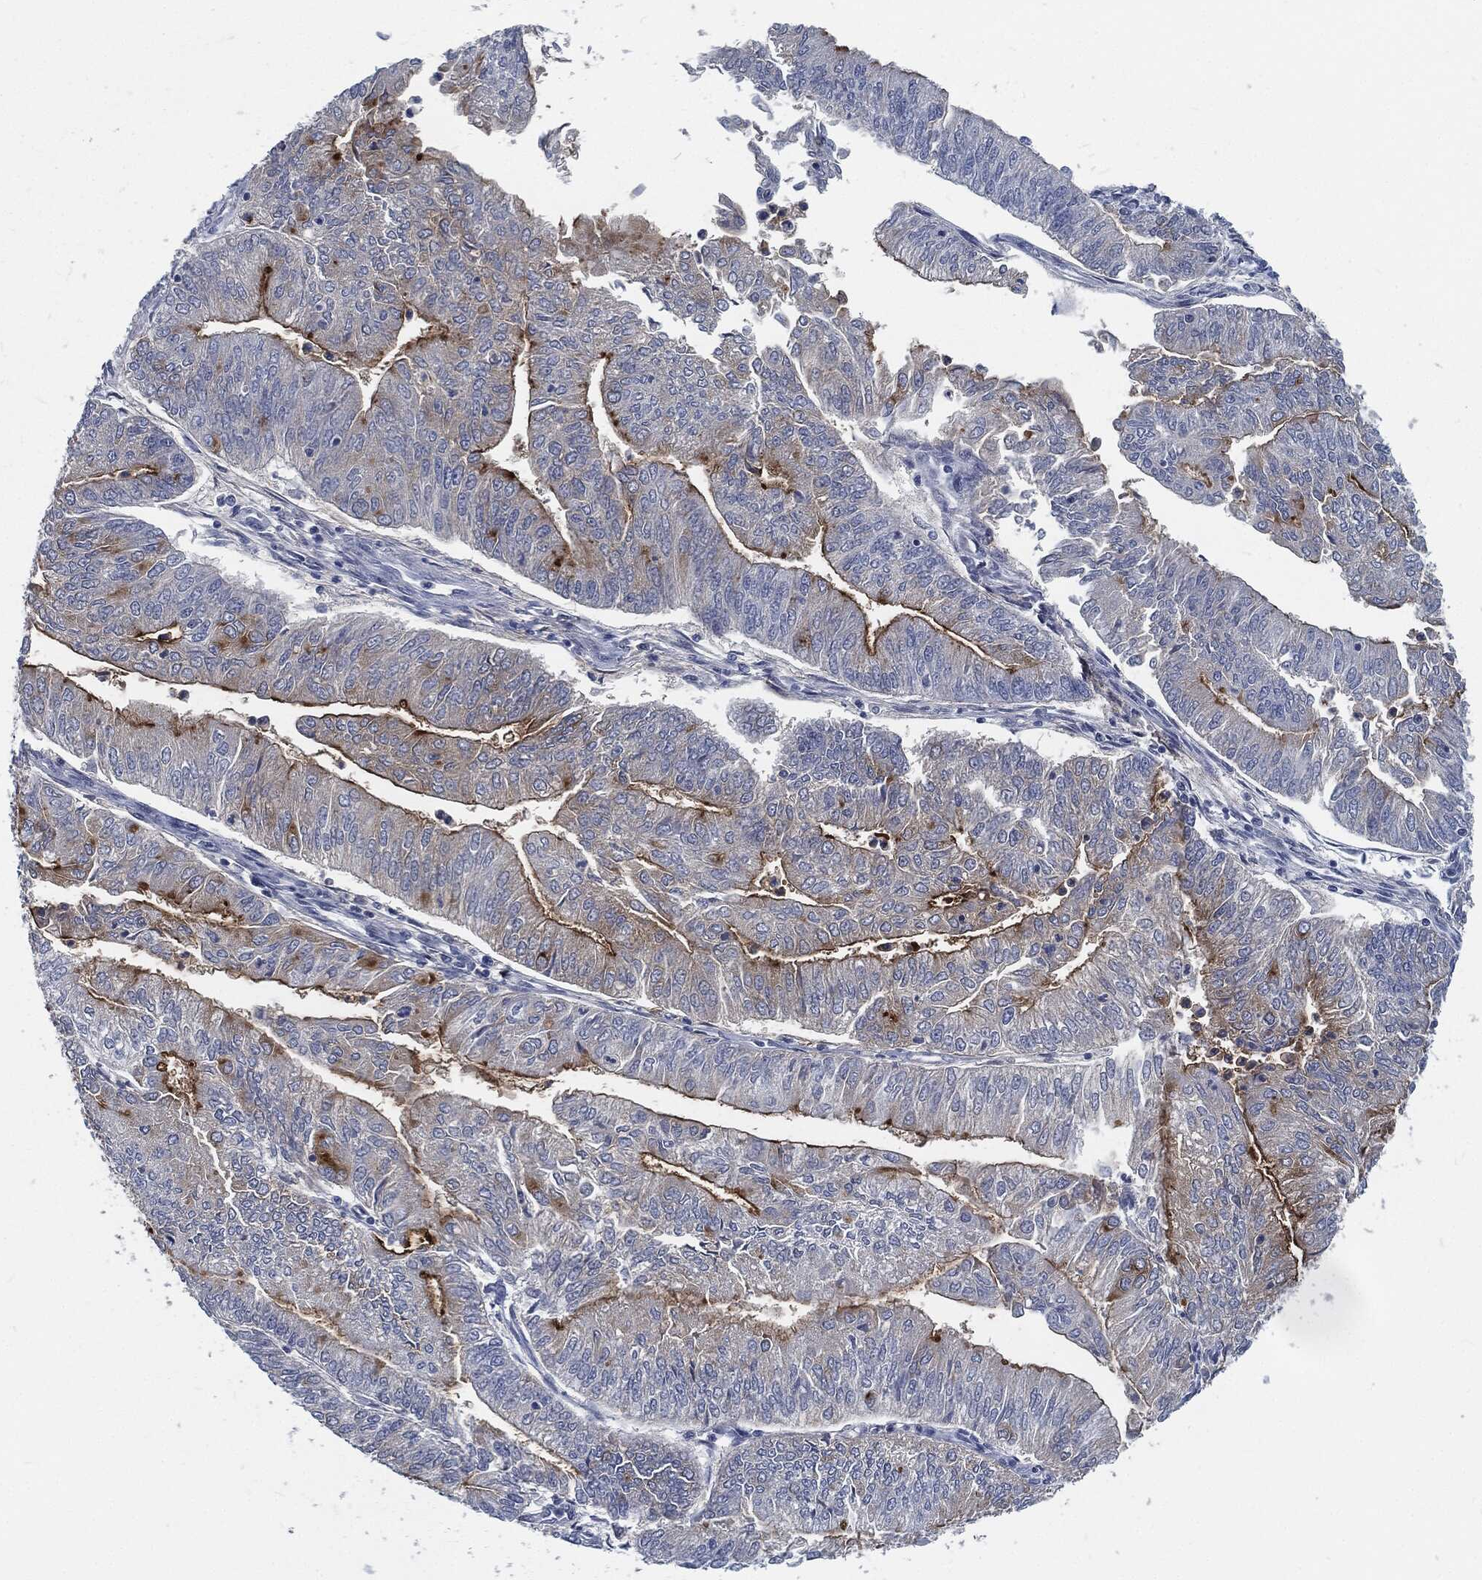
{"staining": {"intensity": "strong", "quantity": "25%-75%", "location": "cytoplasmic/membranous"}, "tissue": "endometrial cancer", "cell_type": "Tumor cells", "image_type": "cancer", "snomed": [{"axis": "morphology", "description": "Adenocarcinoma, NOS"}, {"axis": "topography", "description": "Endometrium"}], "caption": "Endometrial cancer (adenocarcinoma) was stained to show a protein in brown. There is high levels of strong cytoplasmic/membranous expression in about 25%-75% of tumor cells.", "gene": "PROM1", "patient": {"sex": "female", "age": 59}}